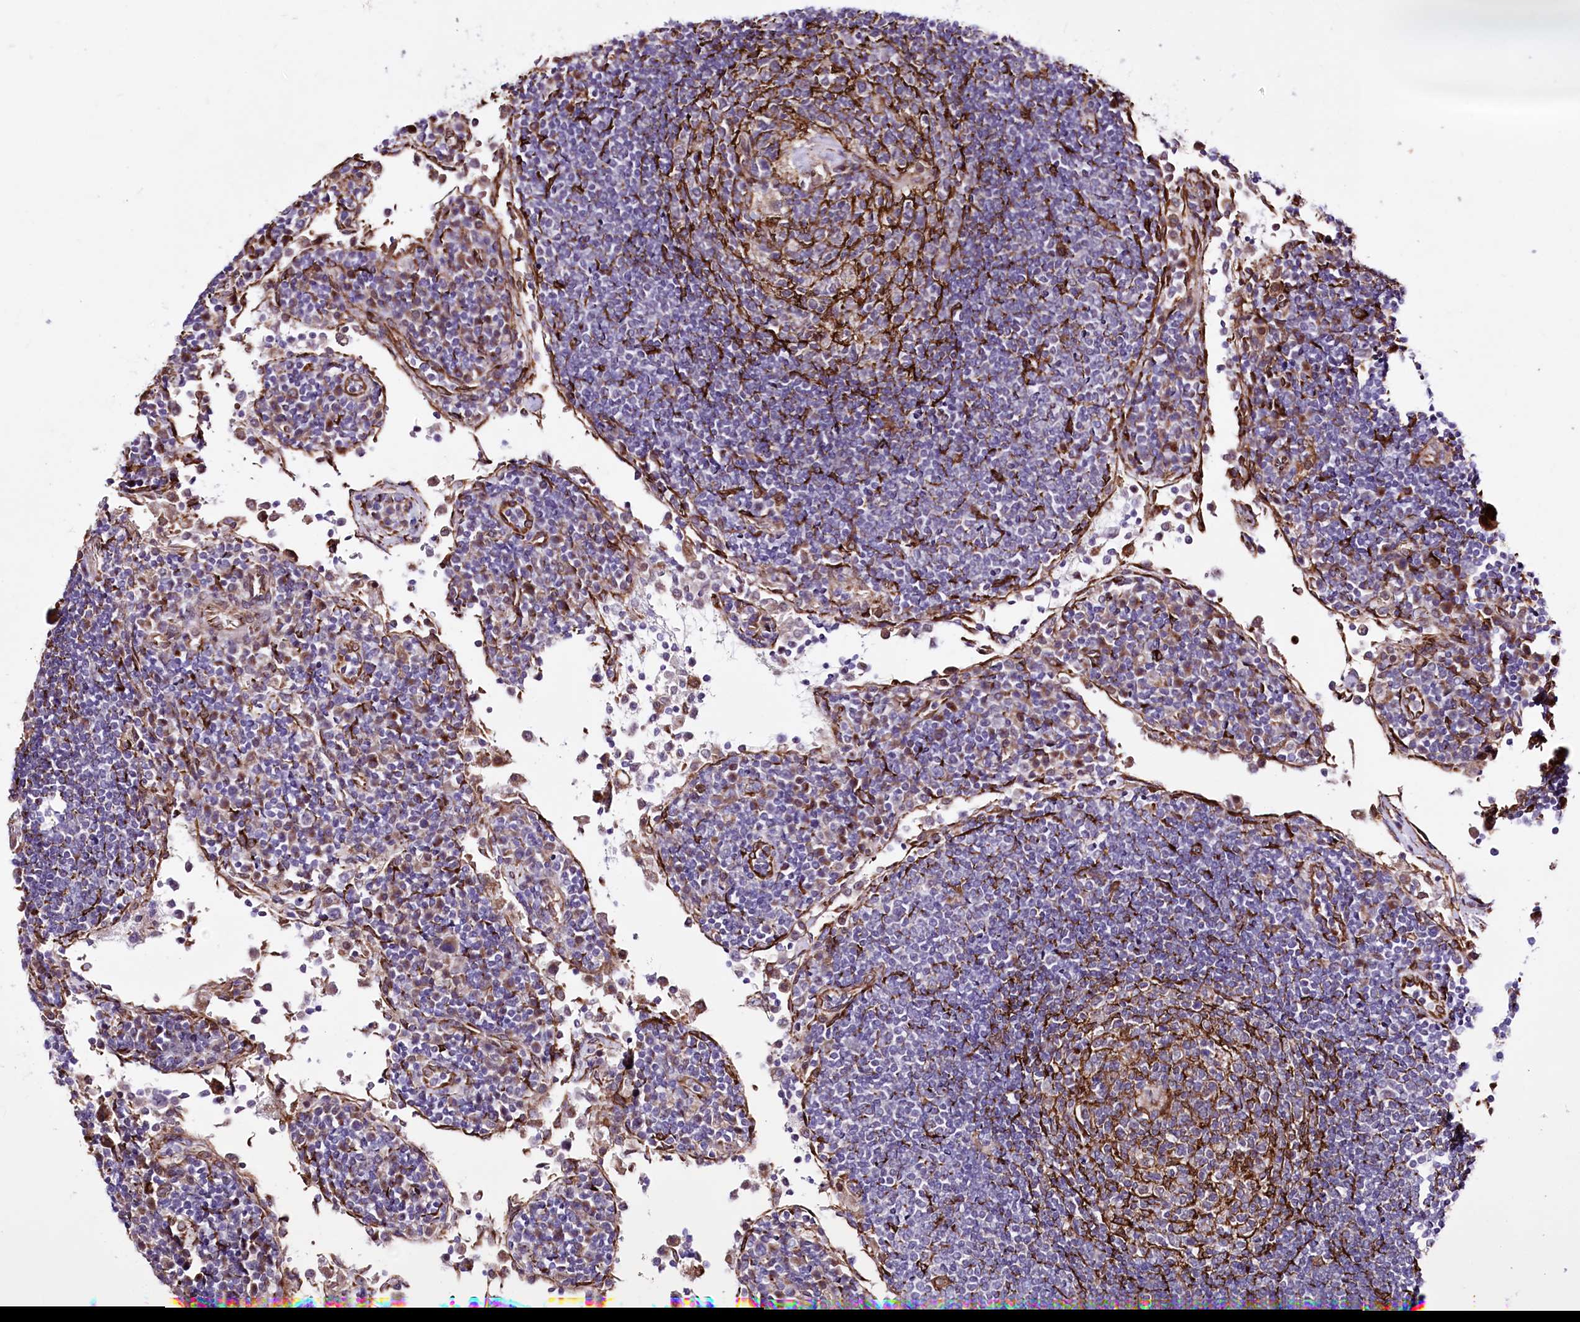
{"staining": {"intensity": "negative", "quantity": "none", "location": "none"}, "tissue": "lymph node", "cell_type": "Germinal center cells", "image_type": "normal", "snomed": [{"axis": "morphology", "description": "Normal tissue, NOS"}, {"axis": "topography", "description": "Lymph node"}], "caption": "A histopathology image of human lymph node is negative for staining in germinal center cells.", "gene": "WWC1", "patient": {"sex": "female", "age": 53}}